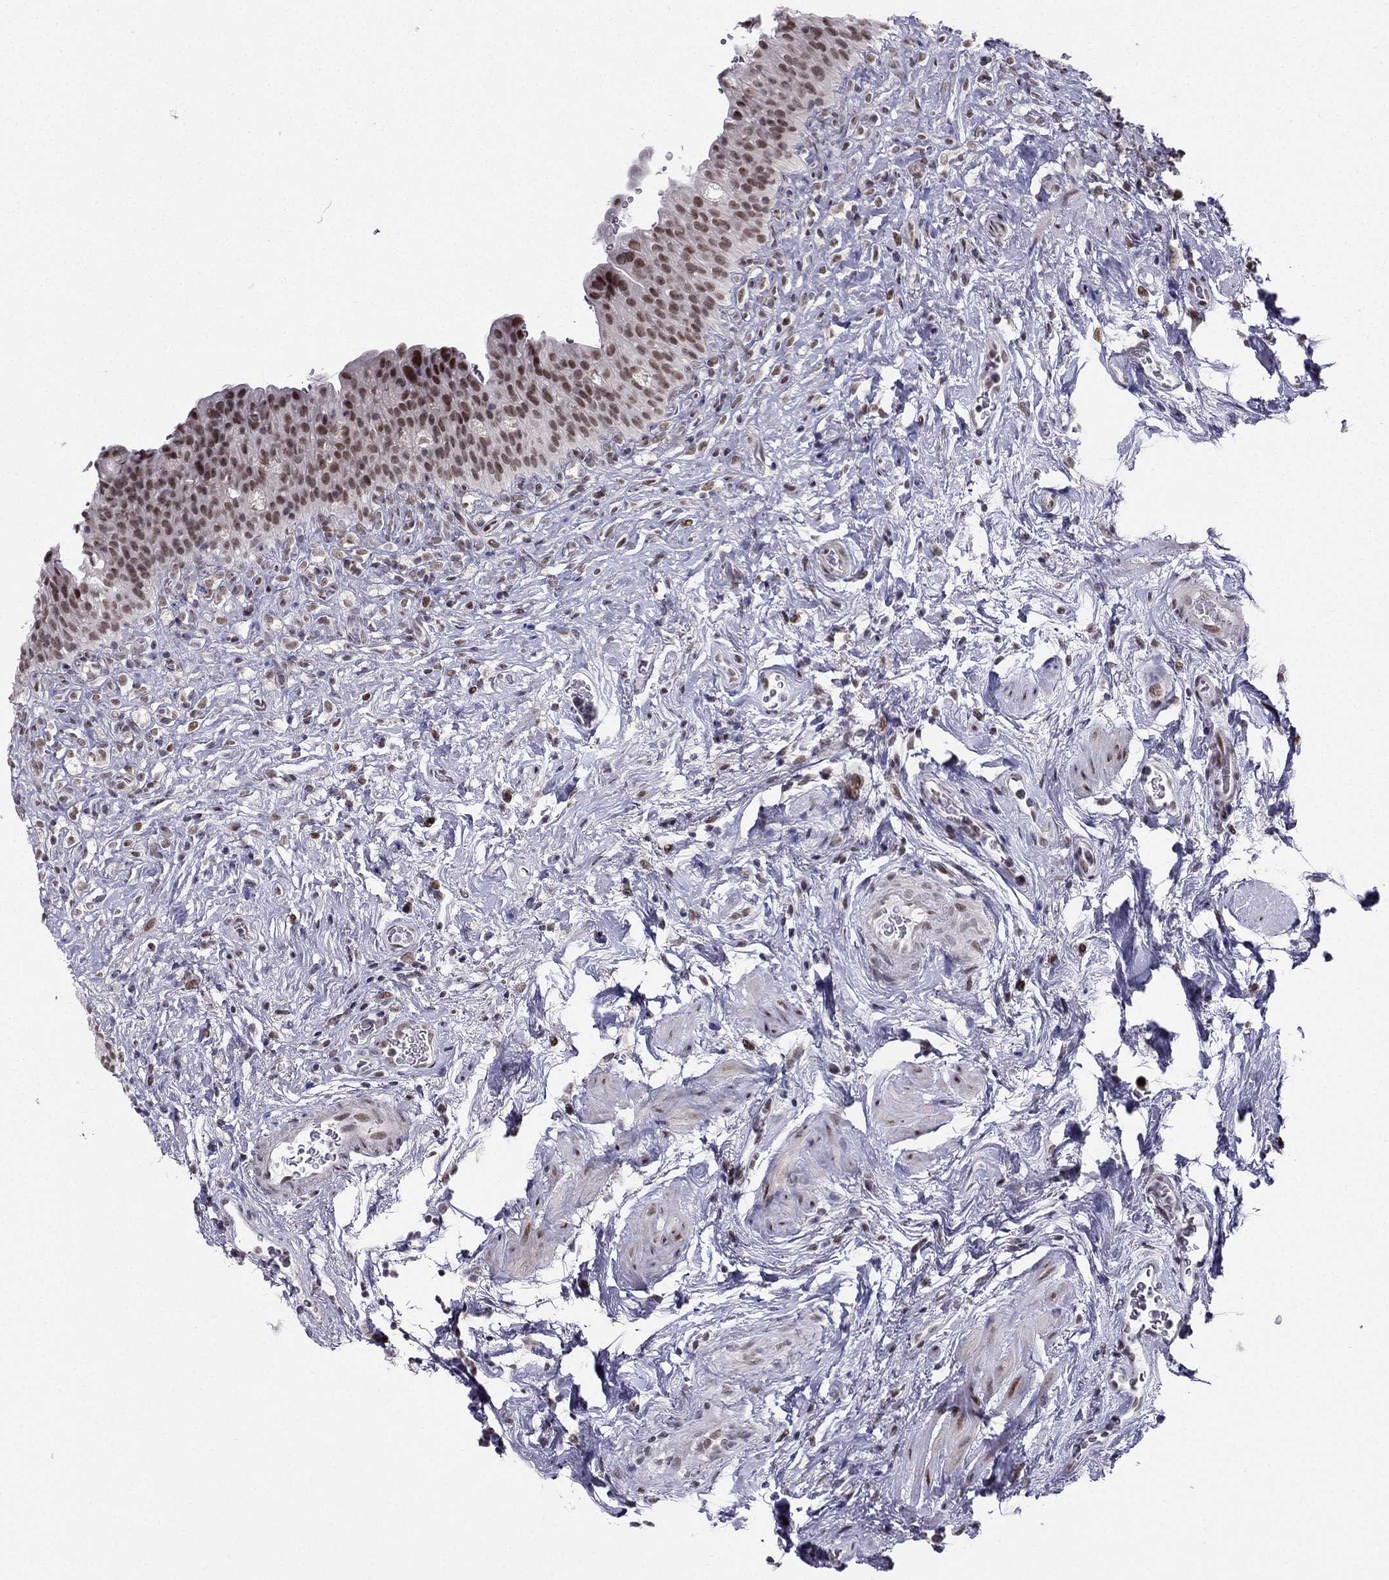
{"staining": {"intensity": "moderate", "quantity": "<25%", "location": "nuclear"}, "tissue": "urinary bladder", "cell_type": "Urothelial cells", "image_type": "normal", "snomed": [{"axis": "morphology", "description": "Normal tissue, NOS"}, {"axis": "topography", "description": "Urinary bladder"}], "caption": "Urinary bladder stained with DAB (3,3'-diaminobenzidine) immunohistochemistry shows low levels of moderate nuclear positivity in about <25% of urothelial cells. (DAB IHC with brightfield microscopy, high magnification).", "gene": "RPRD2", "patient": {"sex": "male", "age": 76}}